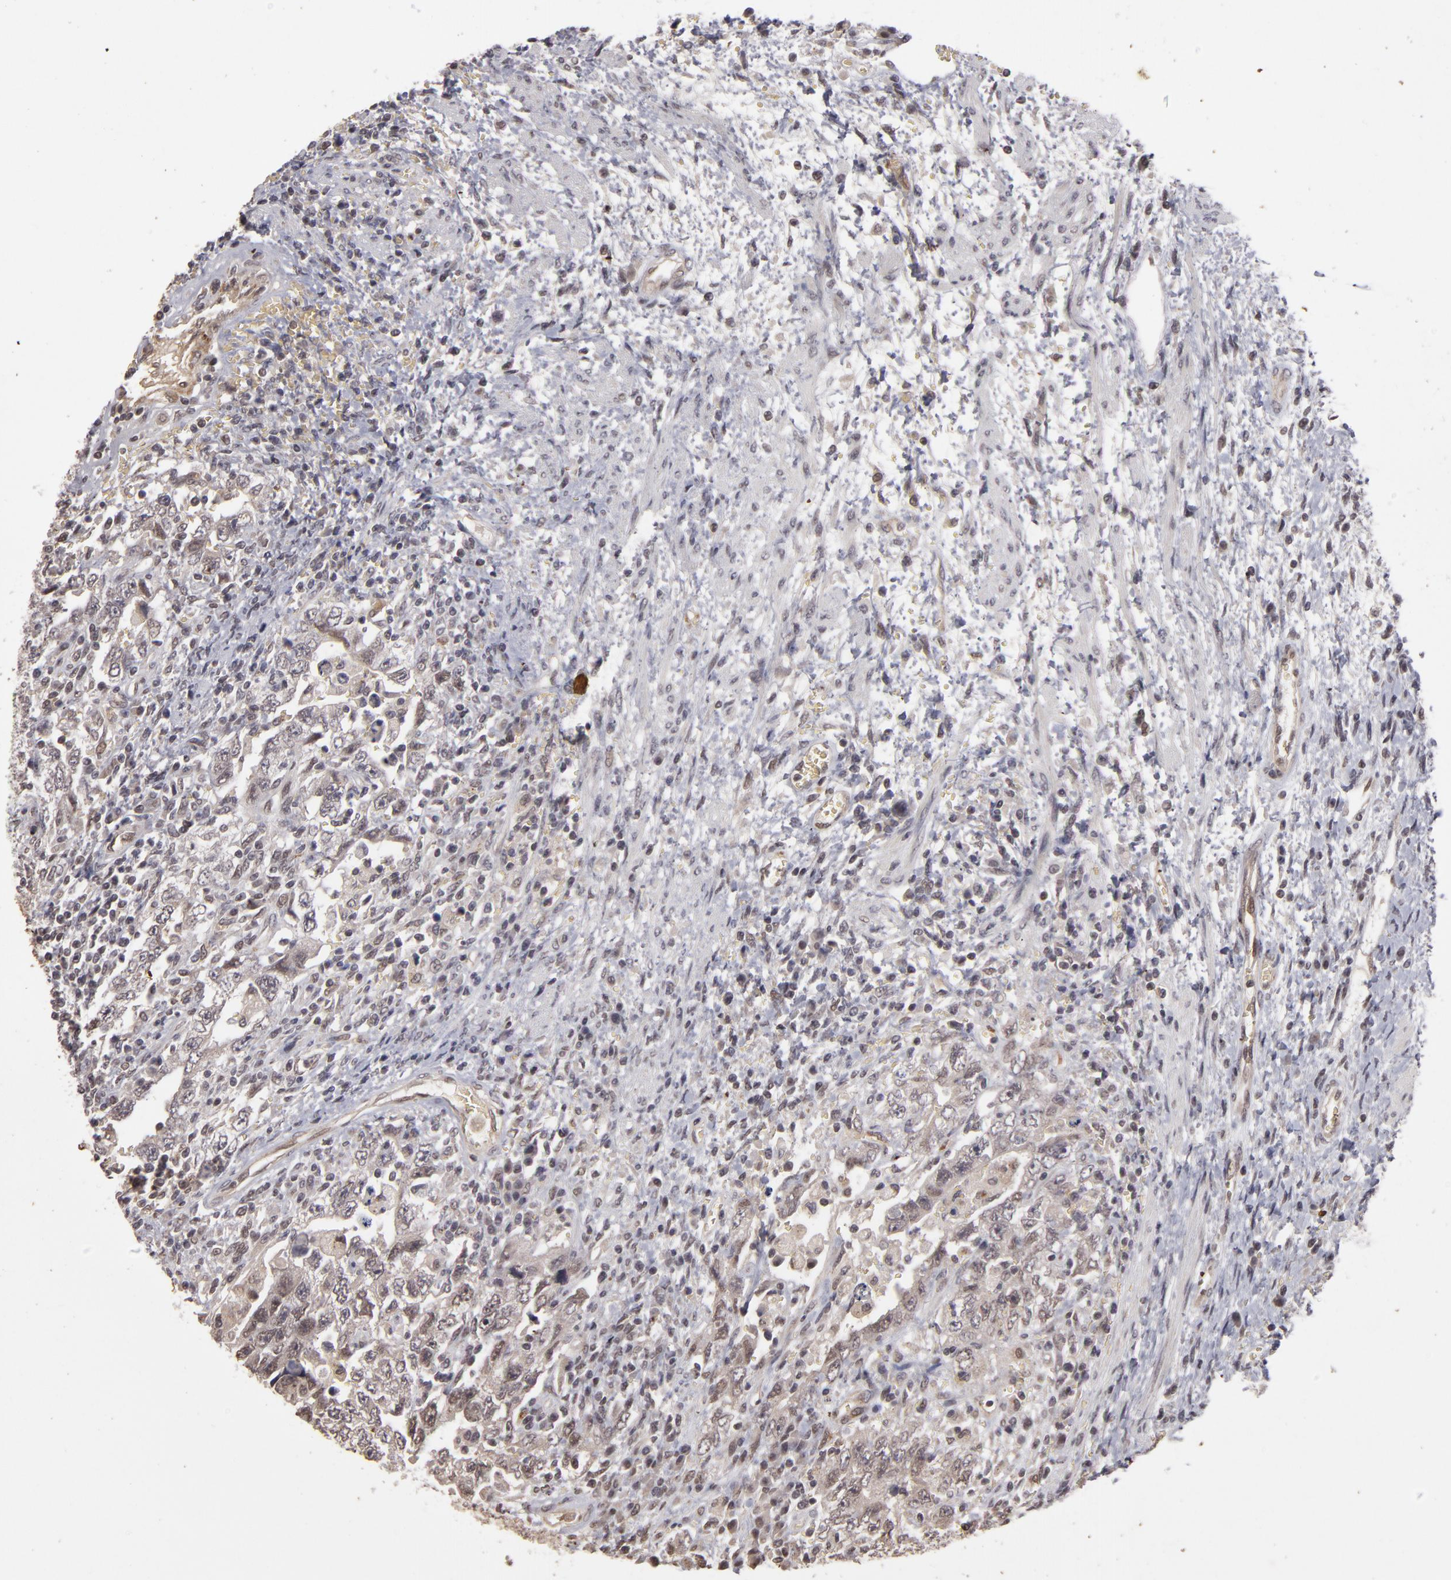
{"staining": {"intensity": "negative", "quantity": "none", "location": "none"}, "tissue": "testis cancer", "cell_type": "Tumor cells", "image_type": "cancer", "snomed": [{"axis": "morphology", "description": "Carcinoma, Embryonal, NOS"}, {"axis": "topography", "description": "Testis"}], "caption": "The image exhibits no staining of tumor cells in testis cancer.", "gene": "DFFA", "patient": {"sex": "male", "age": 26}}